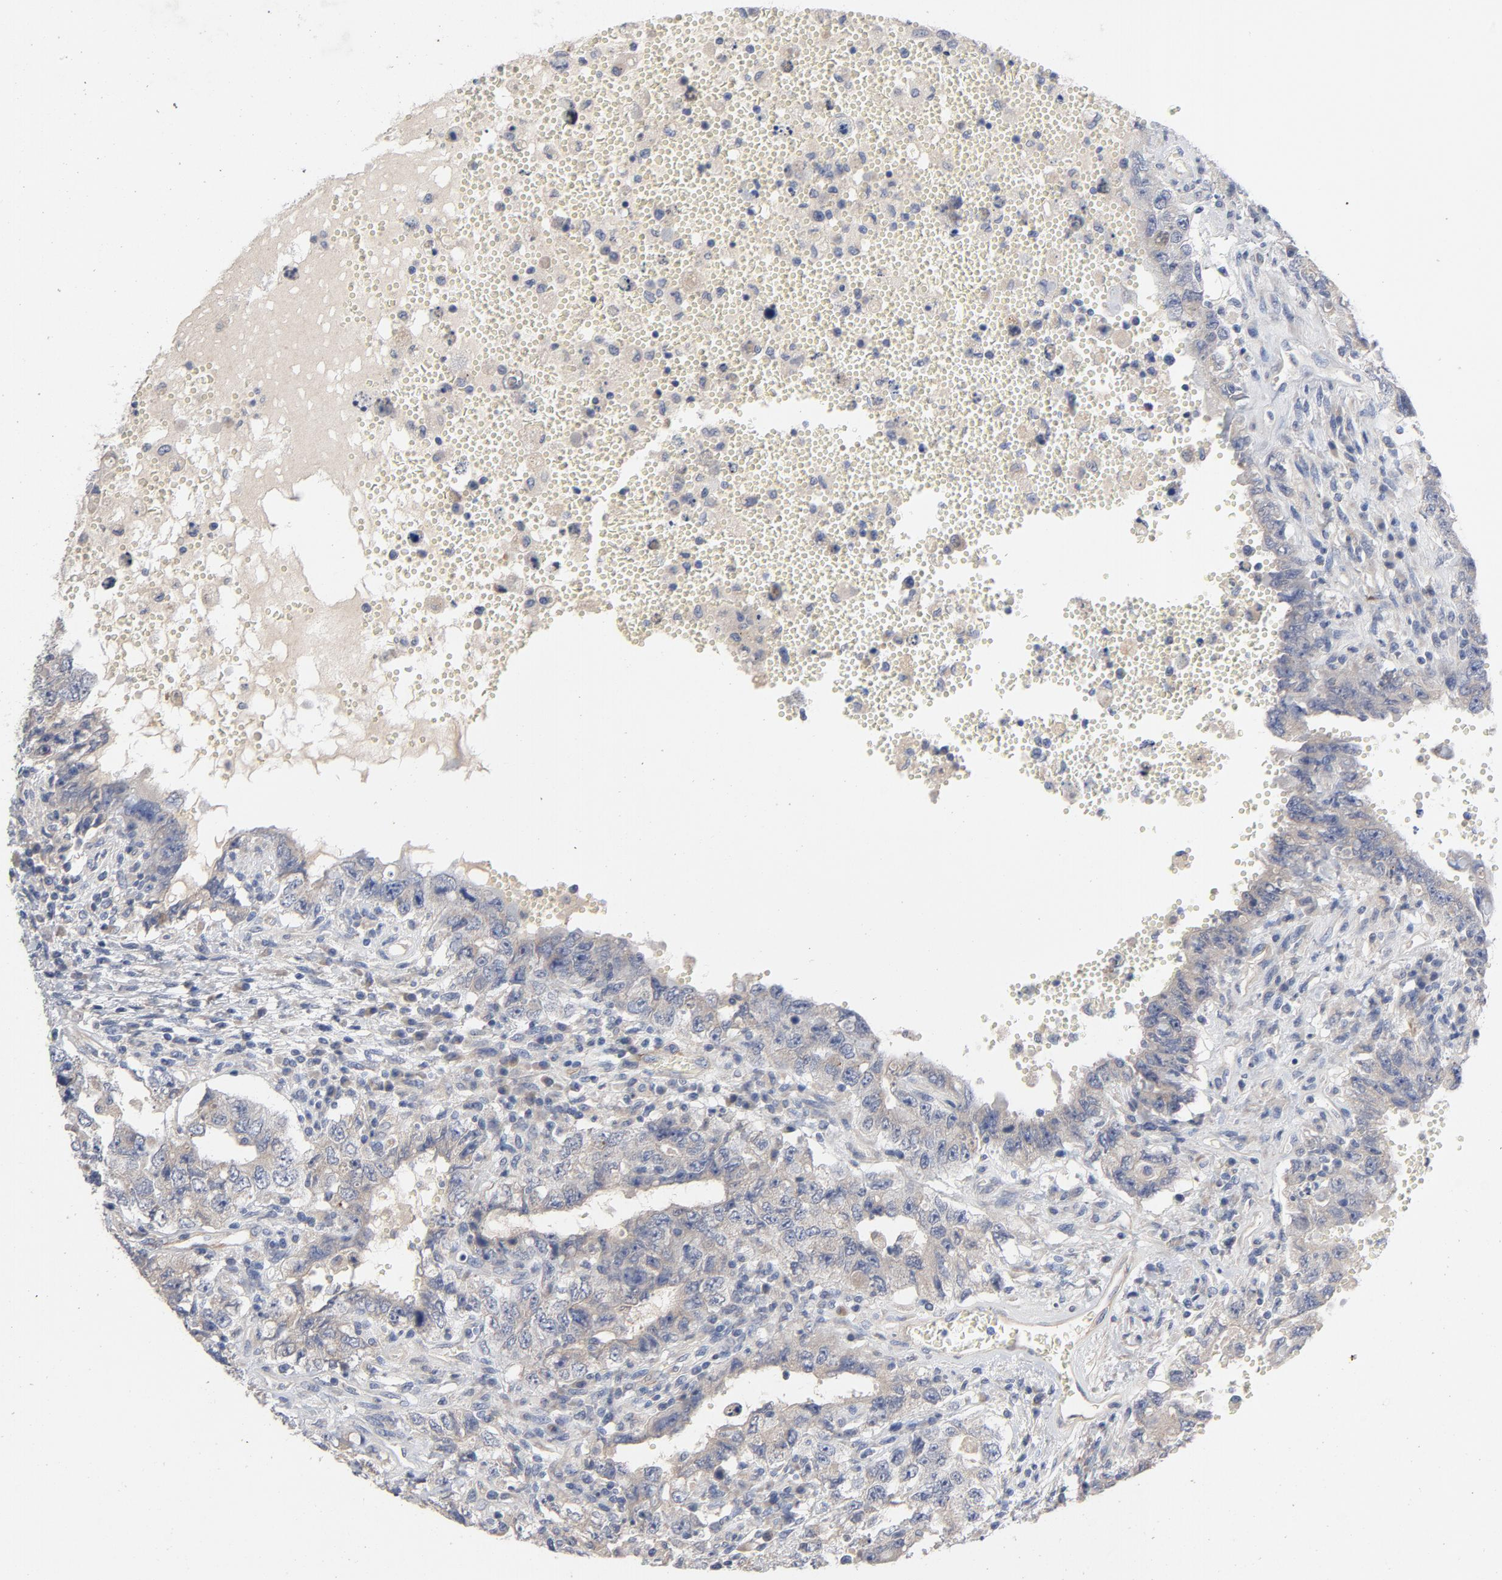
{"staining": {"intensity": "weak", "quantity": ">75%", "location": "cytoplasmic/membranous"}, "tissue": "testis cancer", "cell_type": "Tumor cells", "image_type": "cancer", "snomed": [{"axis": "morphology", "description": "Carcinoma, Embryonal, NOS"}, {"axis": "topography", "description": "Testis"}], "caption": "Tumor cells show low levels of weak cytoplasmic/membranous expression in approximately >75% of cells in embryonal carcinoma (testis).", "gene": "CCDC134", "patient": {"sex": "male", "age": 26}}